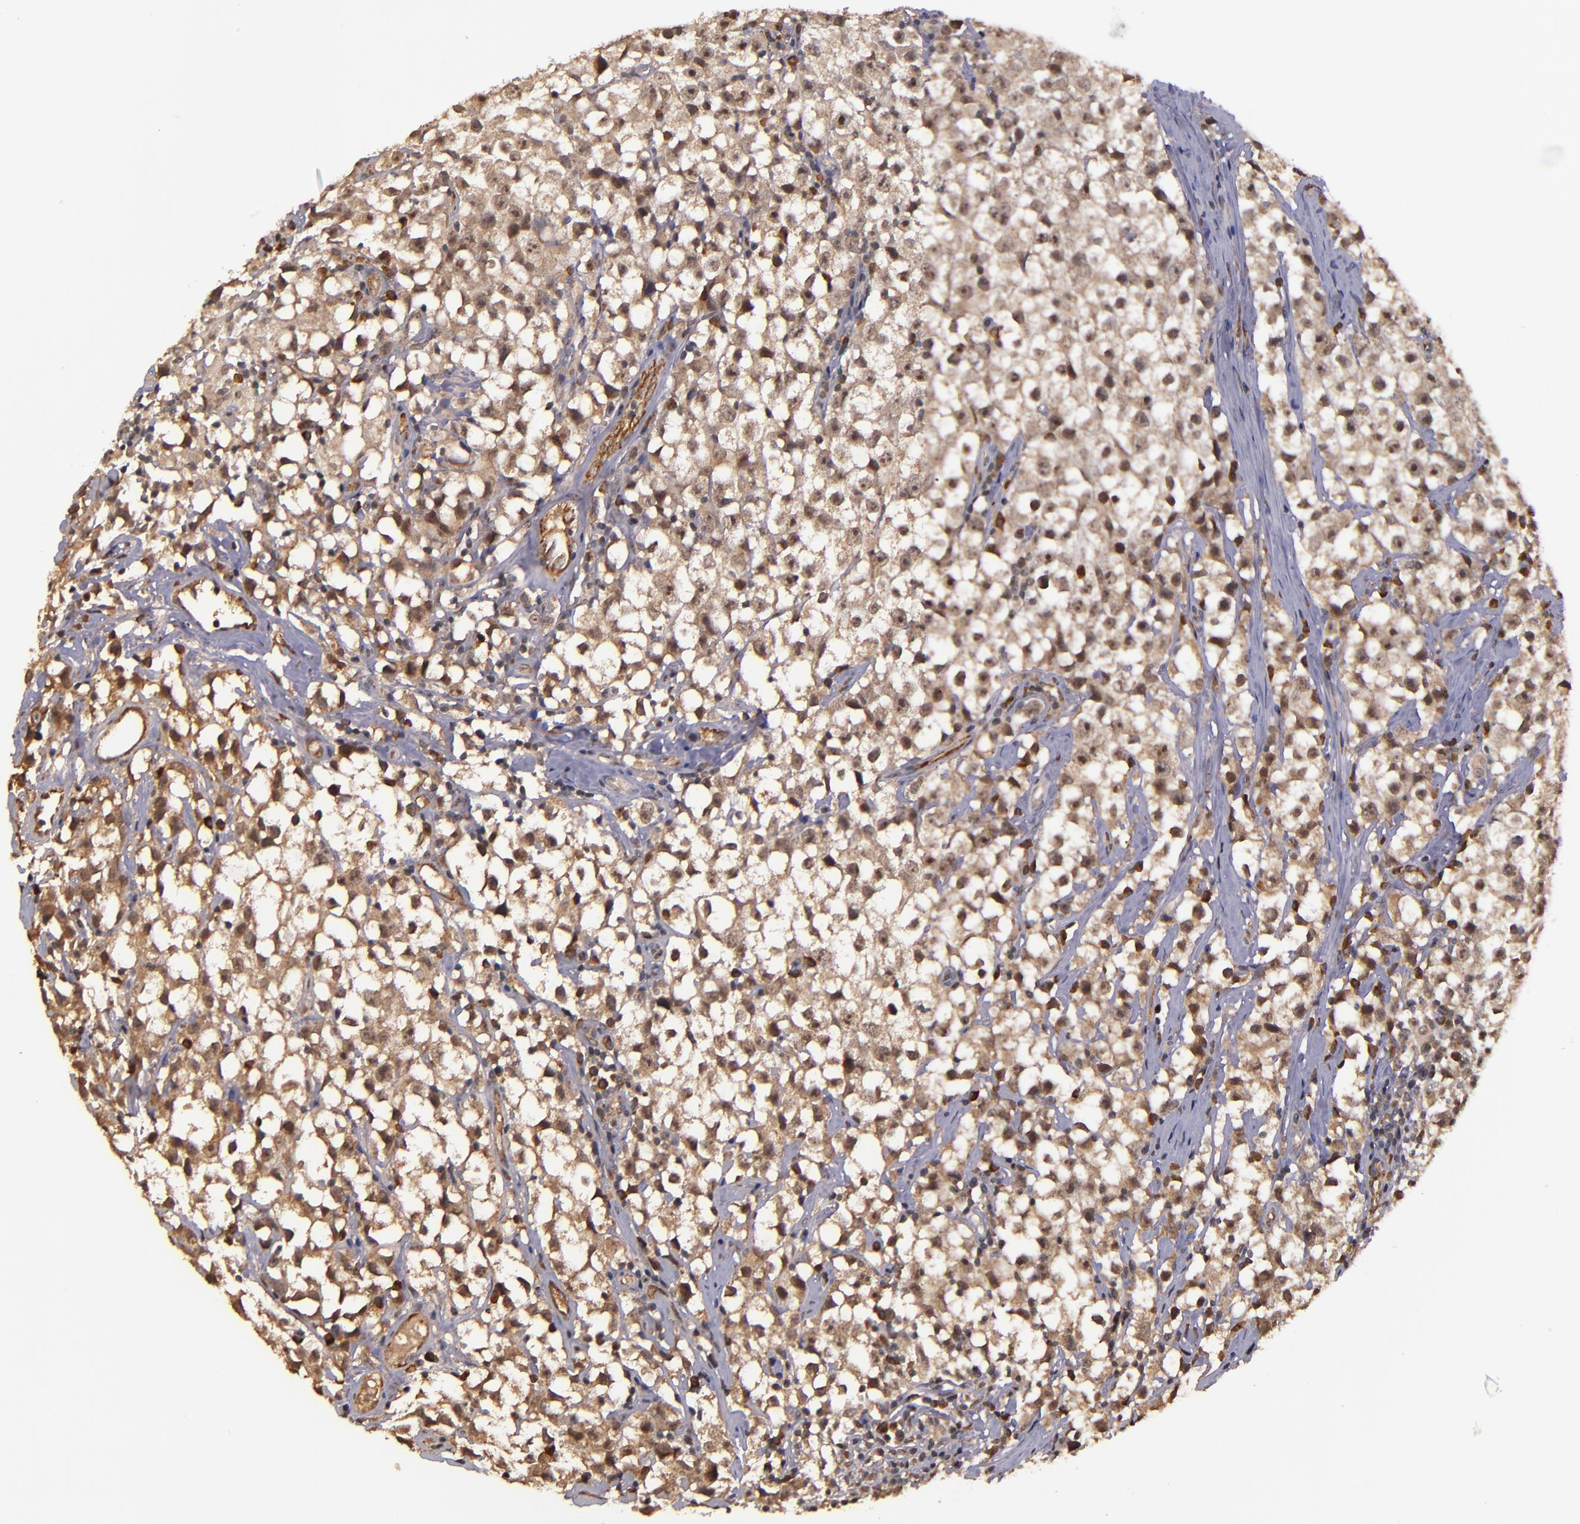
{"staining": {"intensity": "moderate", "quantity": ">75%", "location": "cytoplasmic/membranous"}, "tissue": "testis cancer", "cell_type": "Tumor cells", "image_type": "cancer", "snomed": [{"axis": "morphology", "description": "Seminoma, NOS"}, {"axis": "topography", "description": "Testis"}], "caption": "Protein expression analysis of human testis cancer reveals moderate cytoplasmic/membranous staining in approximately >75% of tumor cells. (DAB IHC with brightfield microscopy, high magnification).", "gene": "RIOK3", "patient": {"sex": "male", "age": 35}}